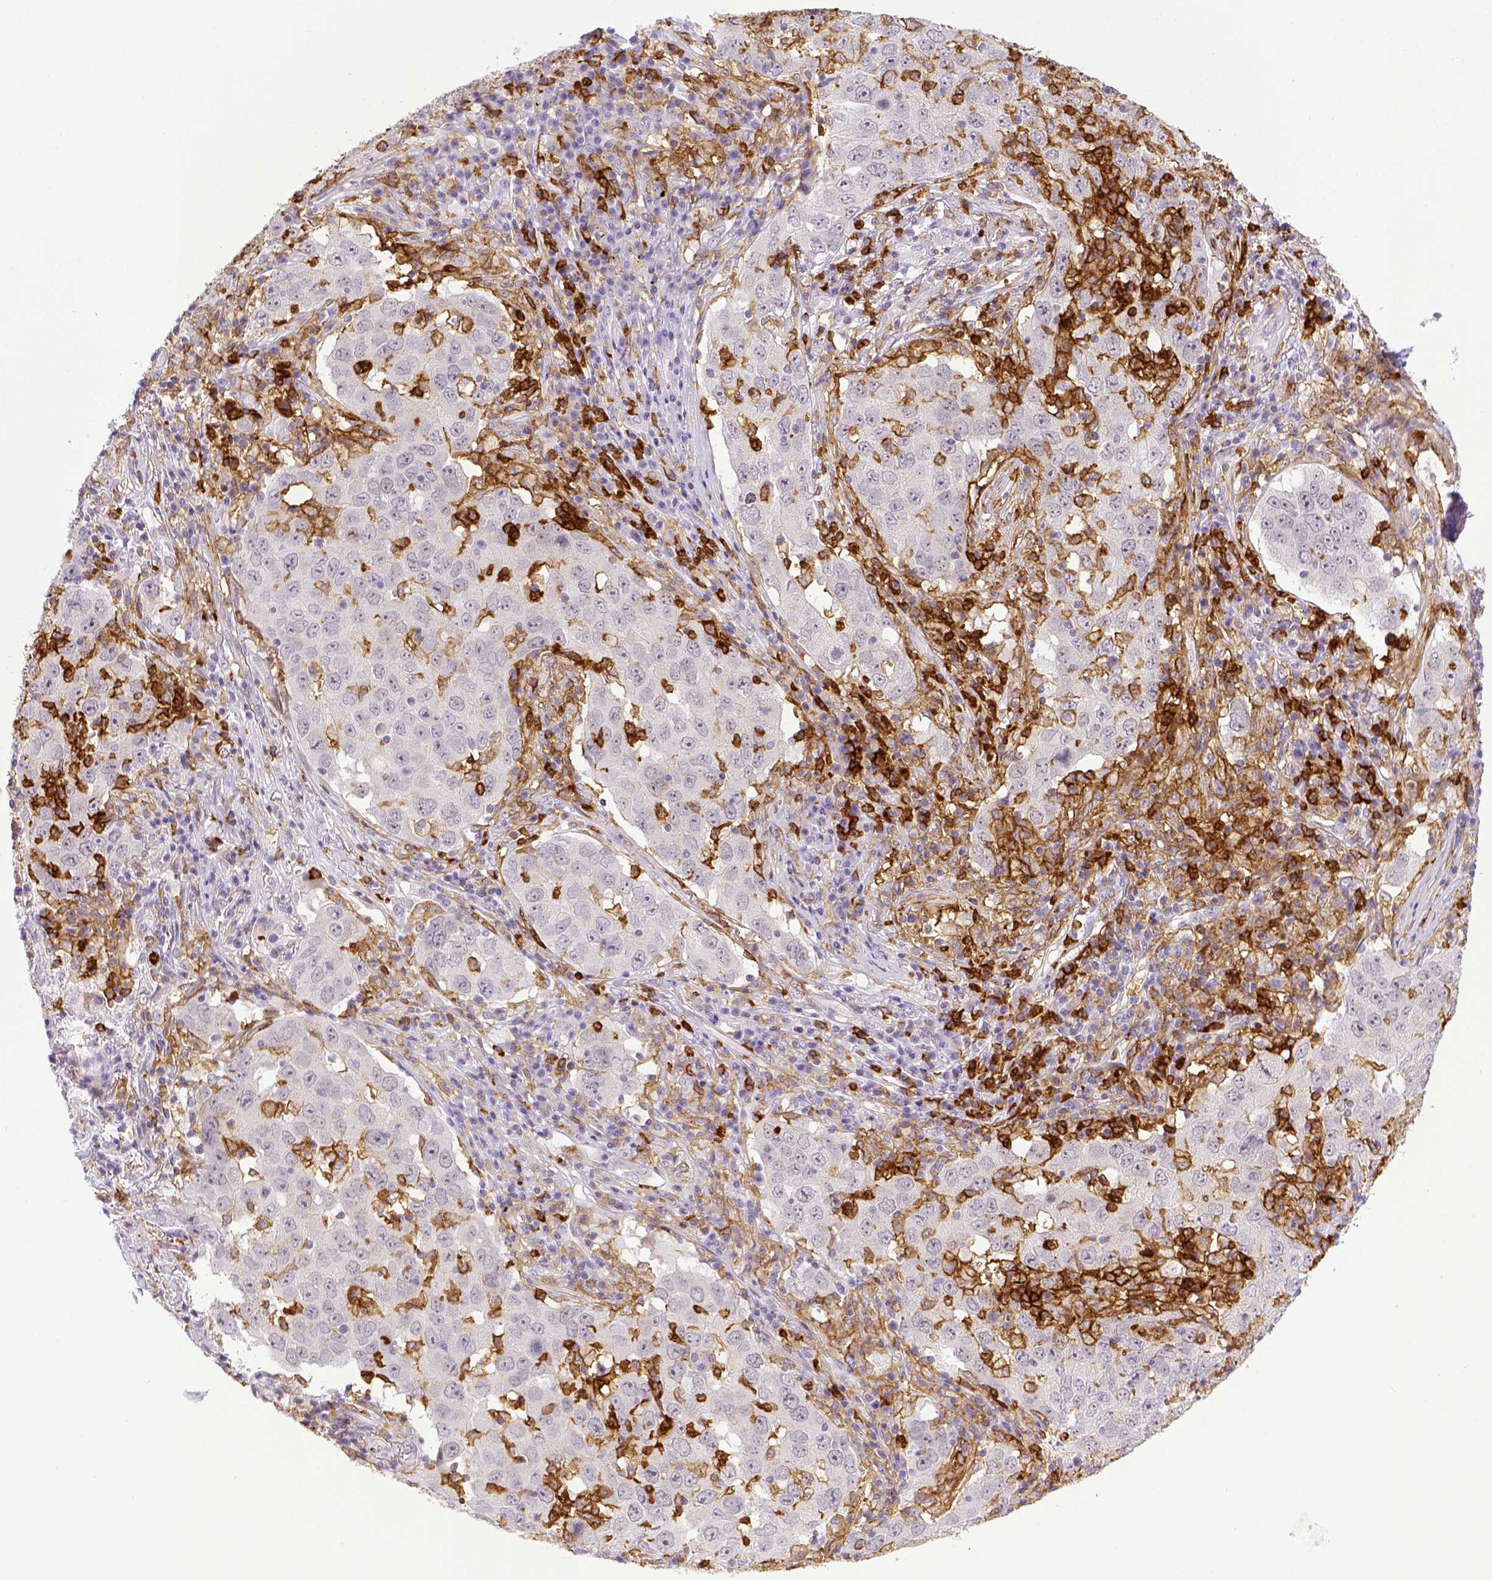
{"staining": {"intensity": "negative", "quantity": "none", "location": "none"}, "tissue": "lung cancer", "cell_type": "Tumor cells", "image_type": "cancer", "snomed": [{"axis": "morphology", "description": "Adenocarcinoma, NOS"}, {"axis": "topography", "description": "Lung"}], "caption": "The histopathology image demonstrates no significant expression in tumor cells of adenocarcinoma (lung). (Immunohistochemistry, brightfield microscopy, high magnification).", "gene": "ITGAM", "patient": {"sex": "male", "age": 73}}